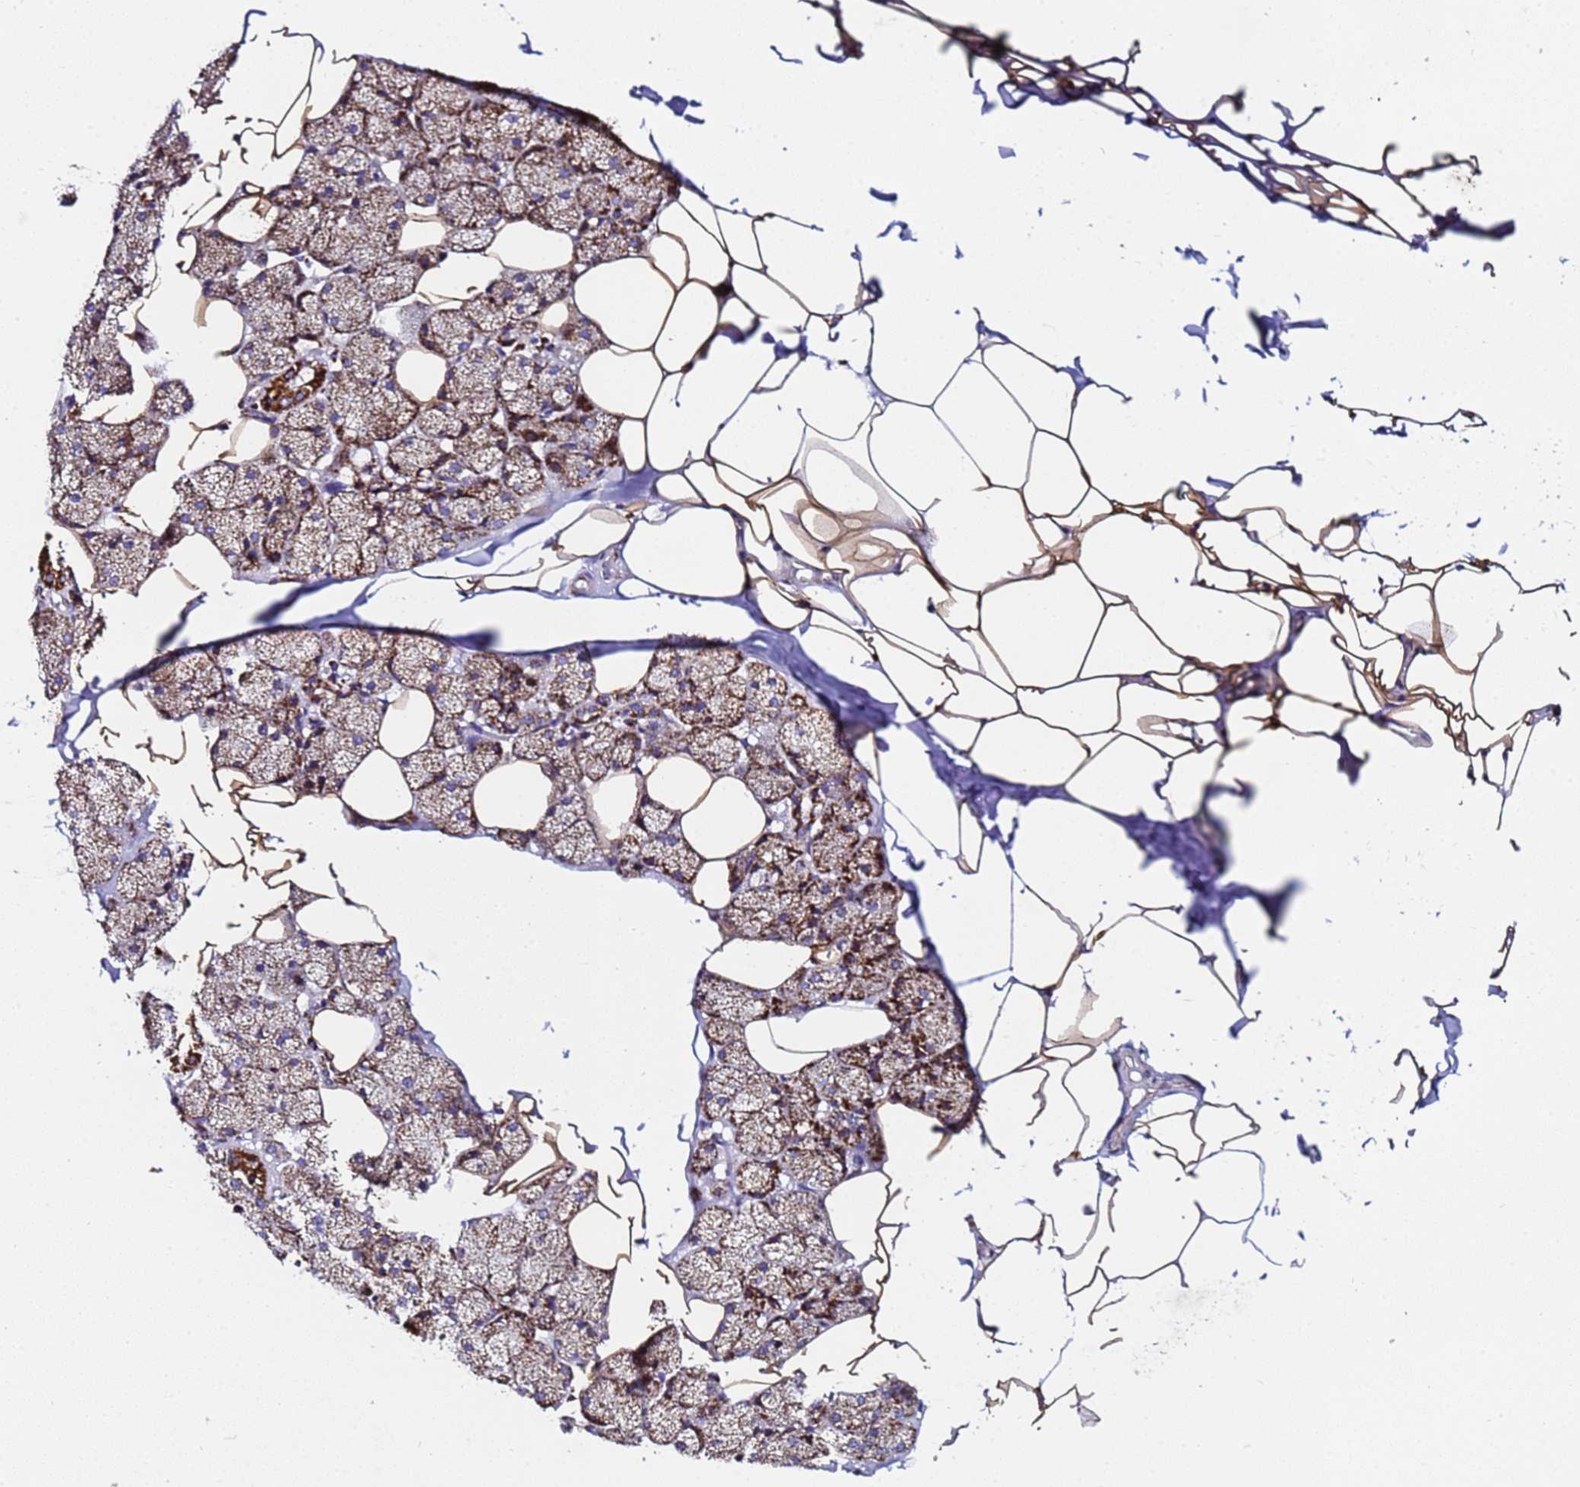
{"staining": {"intensity": "moderate", "quantity": ">75%", "location": "cytoplasmic/membranous"}, "tissue": "adipose tissue", "cell_type": "Adipocytes", "image_type": "normal", "snomed": [{"axis": "morphology", "description": "Normal tissue, NOS"}, {"axis": "topography", "description": "Salivary gland"}, {"axis": "topography", "description": "Peripheral nerve tissue"}], "caption": "High-power microscopy captured an immunohistochemistry micrograph of normal adipose tissue, revealing moderate cytoplasmic/membranous expression in about >75% of adipocytes.", "gene": "MRPS12", "patient": {"sex": "male", "age": 38}}